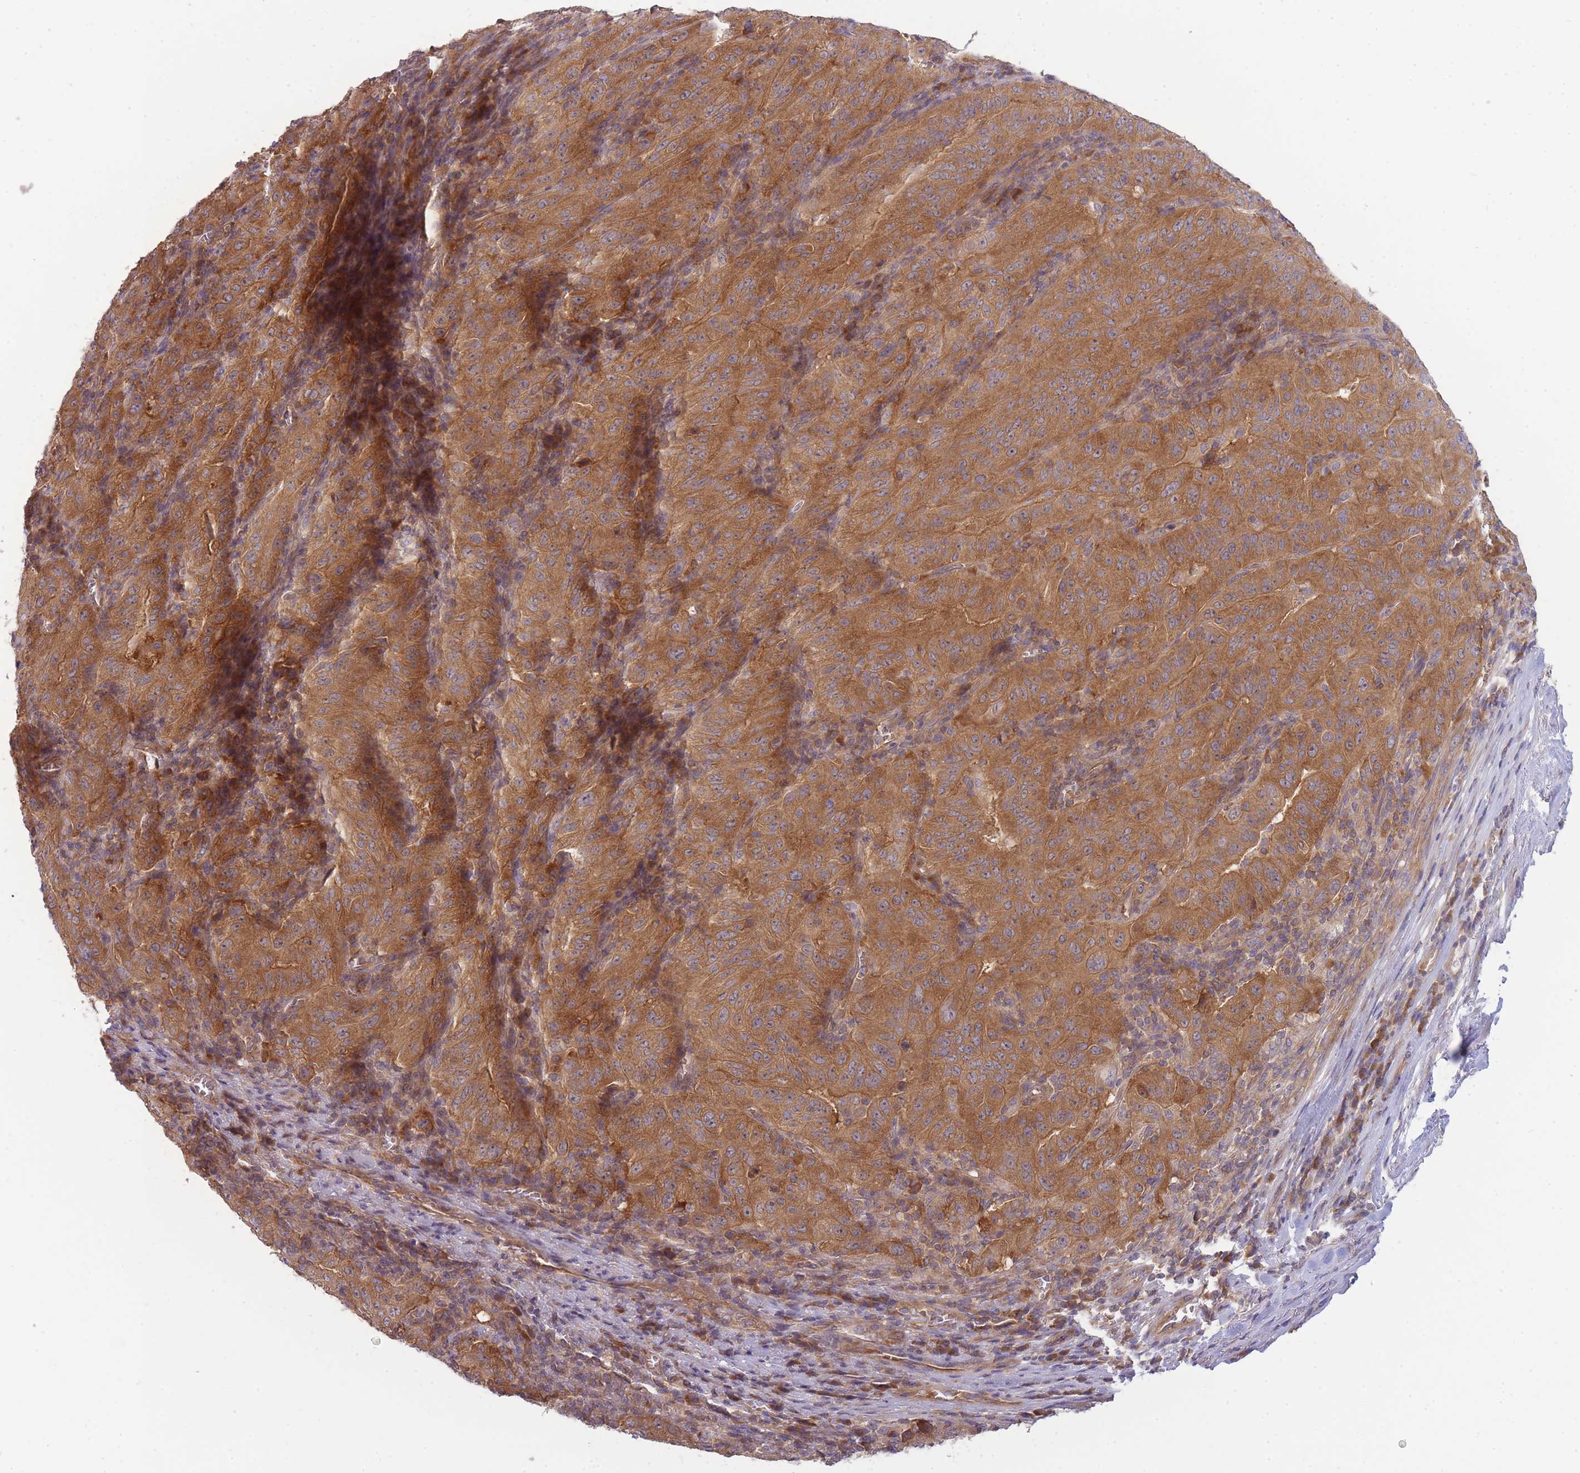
{"staining": {"intensity": "moderate", "quantity": ">75%", "location": "cytoplasmic/membranous"}, "tissue": "pancreatic cancer", "cell_type": "Tumor cells", "image_type": "cancer", "snomed": [{"axis": "morphology", "description": "Adenocarcinoma, NOS"}, {"axis": "topography", "description": "Pancreas"}], "caption": "Pancreatic adenocarcinoma stained with immunohistochemistry (IHC) reveals moderate cytoplasmic/membranous staining in approximately >75% of tumor cells.", "gene": "PFDN6", "patient": {"sex": "male", "age": 63}}